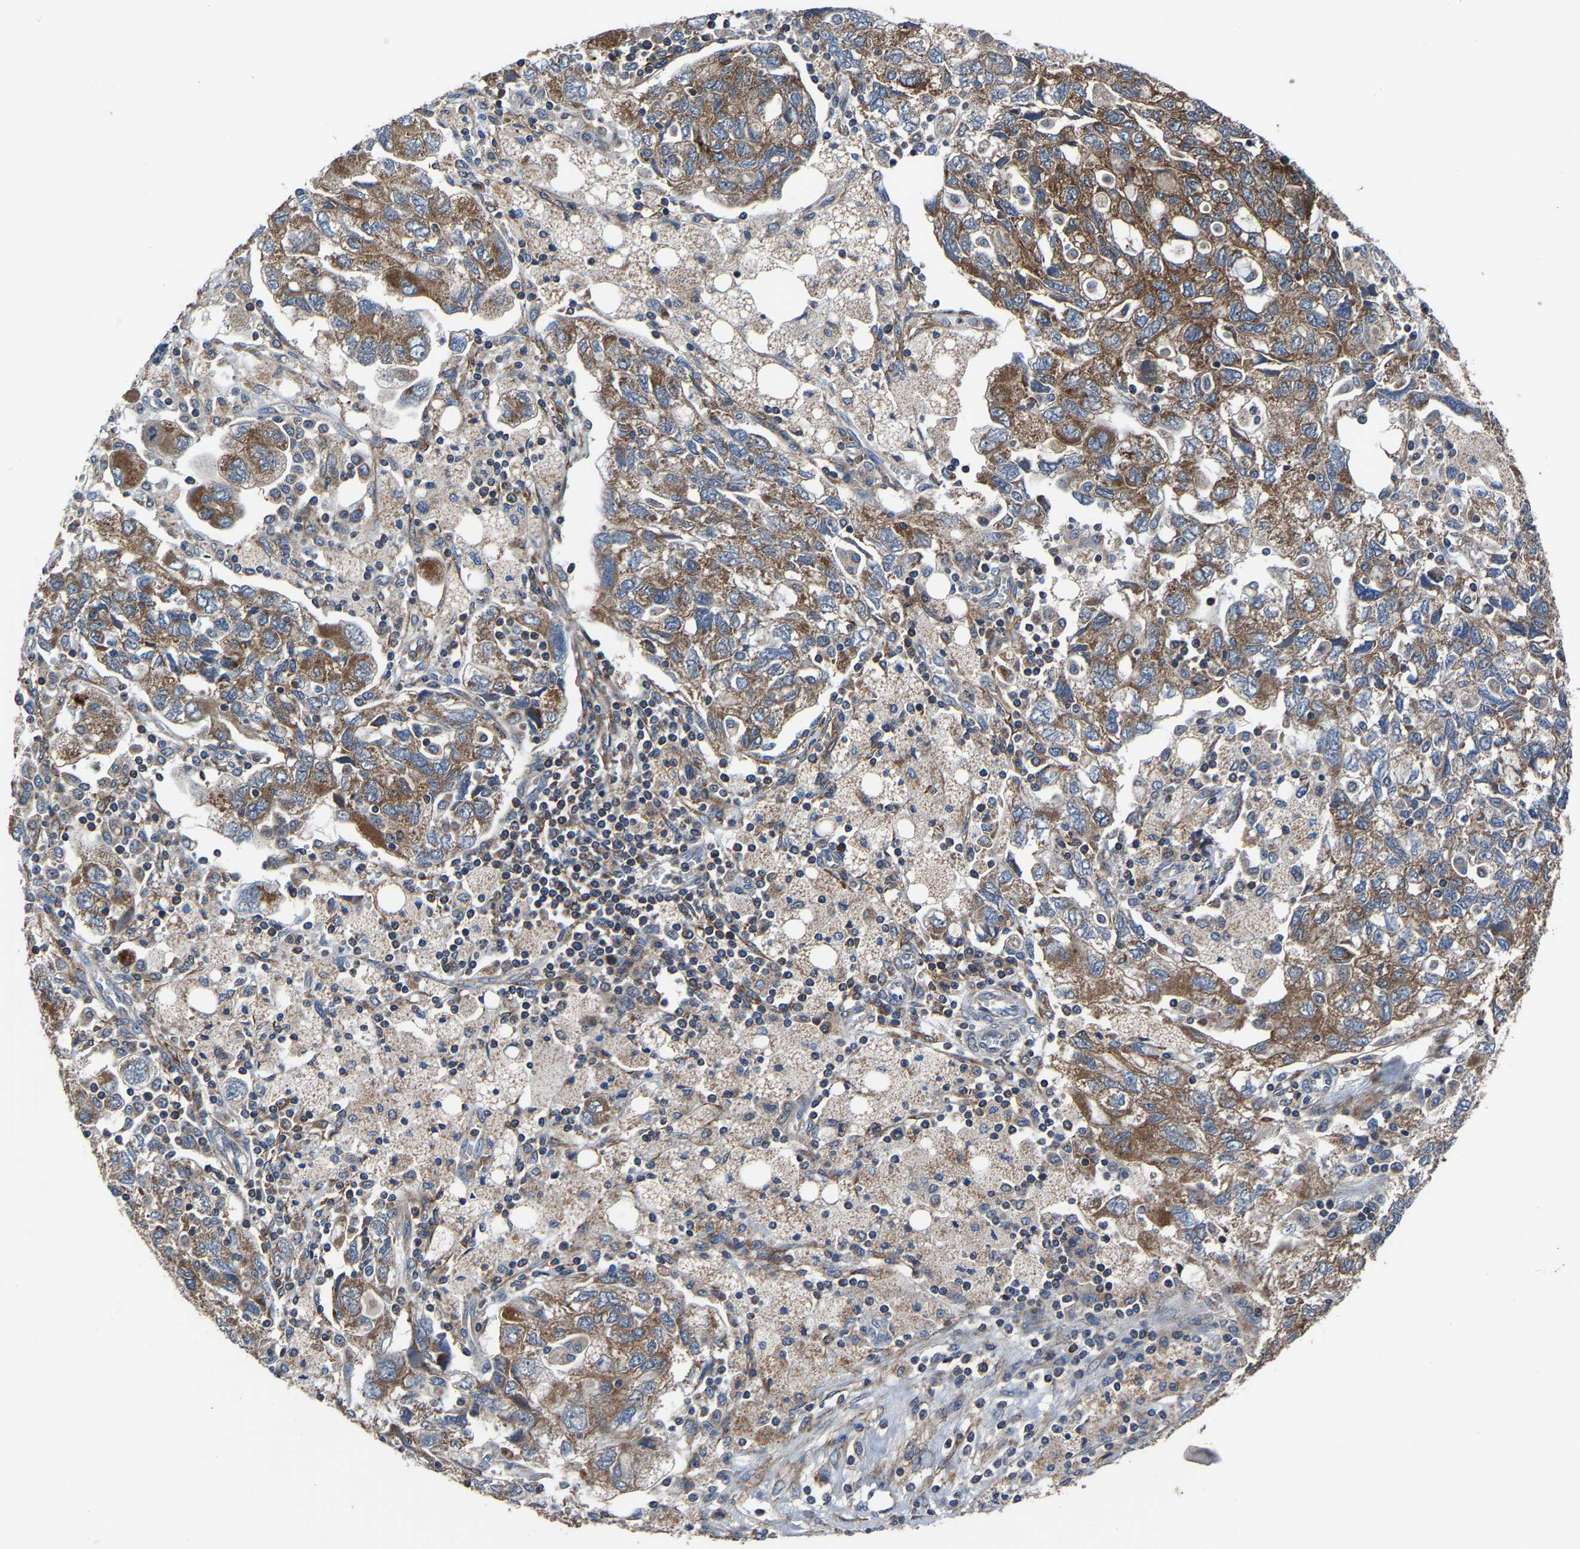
{"staining": {"intensity": "moderate", "quantity": ">75%", "location": "cytoplasmic/membranous"}, "tissue": "ovarian cancer", "cell_type": "Tumor cells", "image_type": "cancer", "snomed": [{"axis": "morphology", "description": "Carcinoma, NOS"}, {"axis": "morphology", "description": "Cystadenocarcinoma, serous, NOS"}, {"axis": "topography", "description": "Ovary"}], "caption": "A high-resolution micrograph shows immunohistochemistry (IHC) staining of serous cystadenocarcinoma (ovarian), which reveals moderate cytoplasmic/membranous staining in approximately >75% of tumor cells. The protein is stained brown, and the nuclei are stained in blue (DAB (3,3'-diaminobenzidine) IHC with brightfield microscopy, high magnification).", "gene": "KIAA1958", "patient": {"sex": "female", "age": 69}}